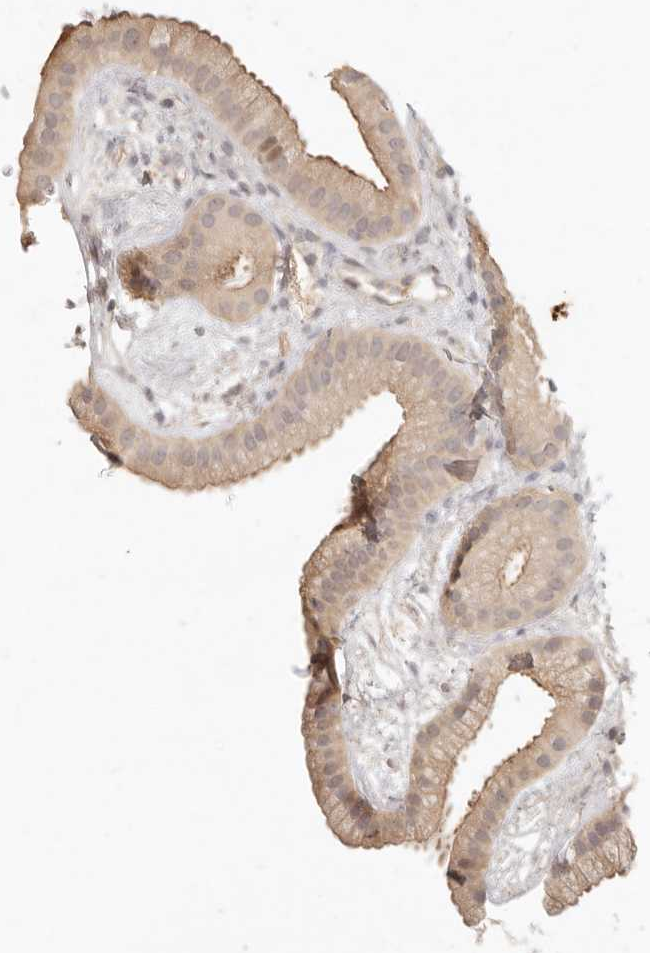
{"staining": {"intensity": "moderate", "quantity": ">75%", "location": "cytoplasmic/membranous"}, "tissue": "gallbladder", "cell_type": "Glandular cells", "image_type": "normal", "snomed": [{"axis": "morphology", "description": "Normal tissue, NOS"}, {"axis": "topography", "description": "Gallbladder"}], "caption": "A brown stain labels moderate cytoplasmic/membranous staining of a protein in glandular cells of benign human gallbladder. Nuclei are stained in blue.", "gene": "UBXN11", "patient": {"sex": "female", "age": 64}}